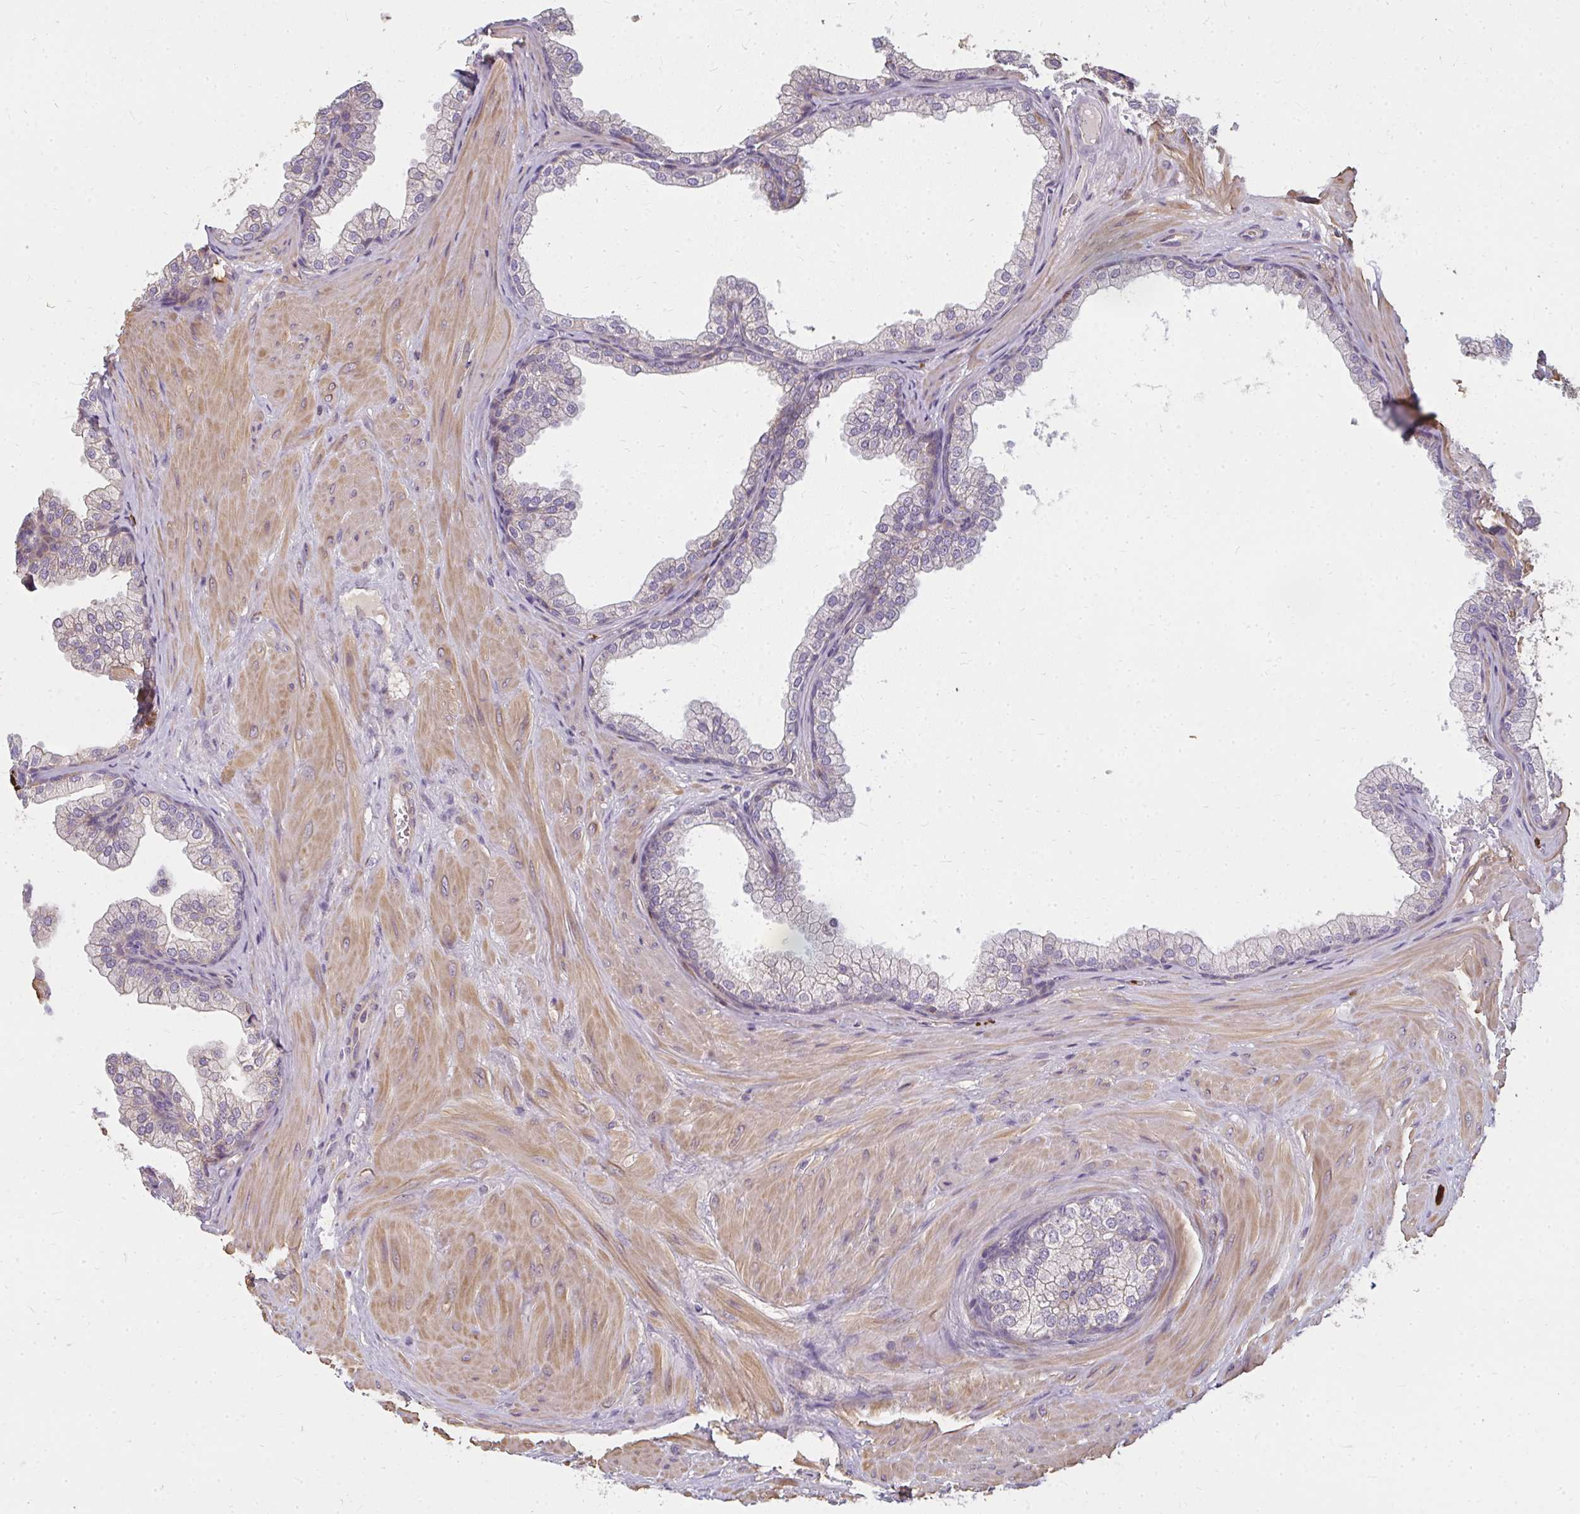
{"staining": {"intensity": "negative", "quantity": "none", "location": "none"}, "tissue": "prostate", "cell_type": "Glandular cells", "image_type": "normal", "snomed": [{"axis": "morphology", "description": "Normal tissue, NOS"}, {"axis": "topography", "description": "Prostate"}], "caption": "Photomicrograph shows no significant protein staining in glandular cells of normal prostate. The staining is performed using DAB (3,3'-diaminobenzidine) brown chromogen with nuclei counter-stained in using hematoxylin.", "gene": "CNTRL", "patient": {"sex": "male", "age": 37}}